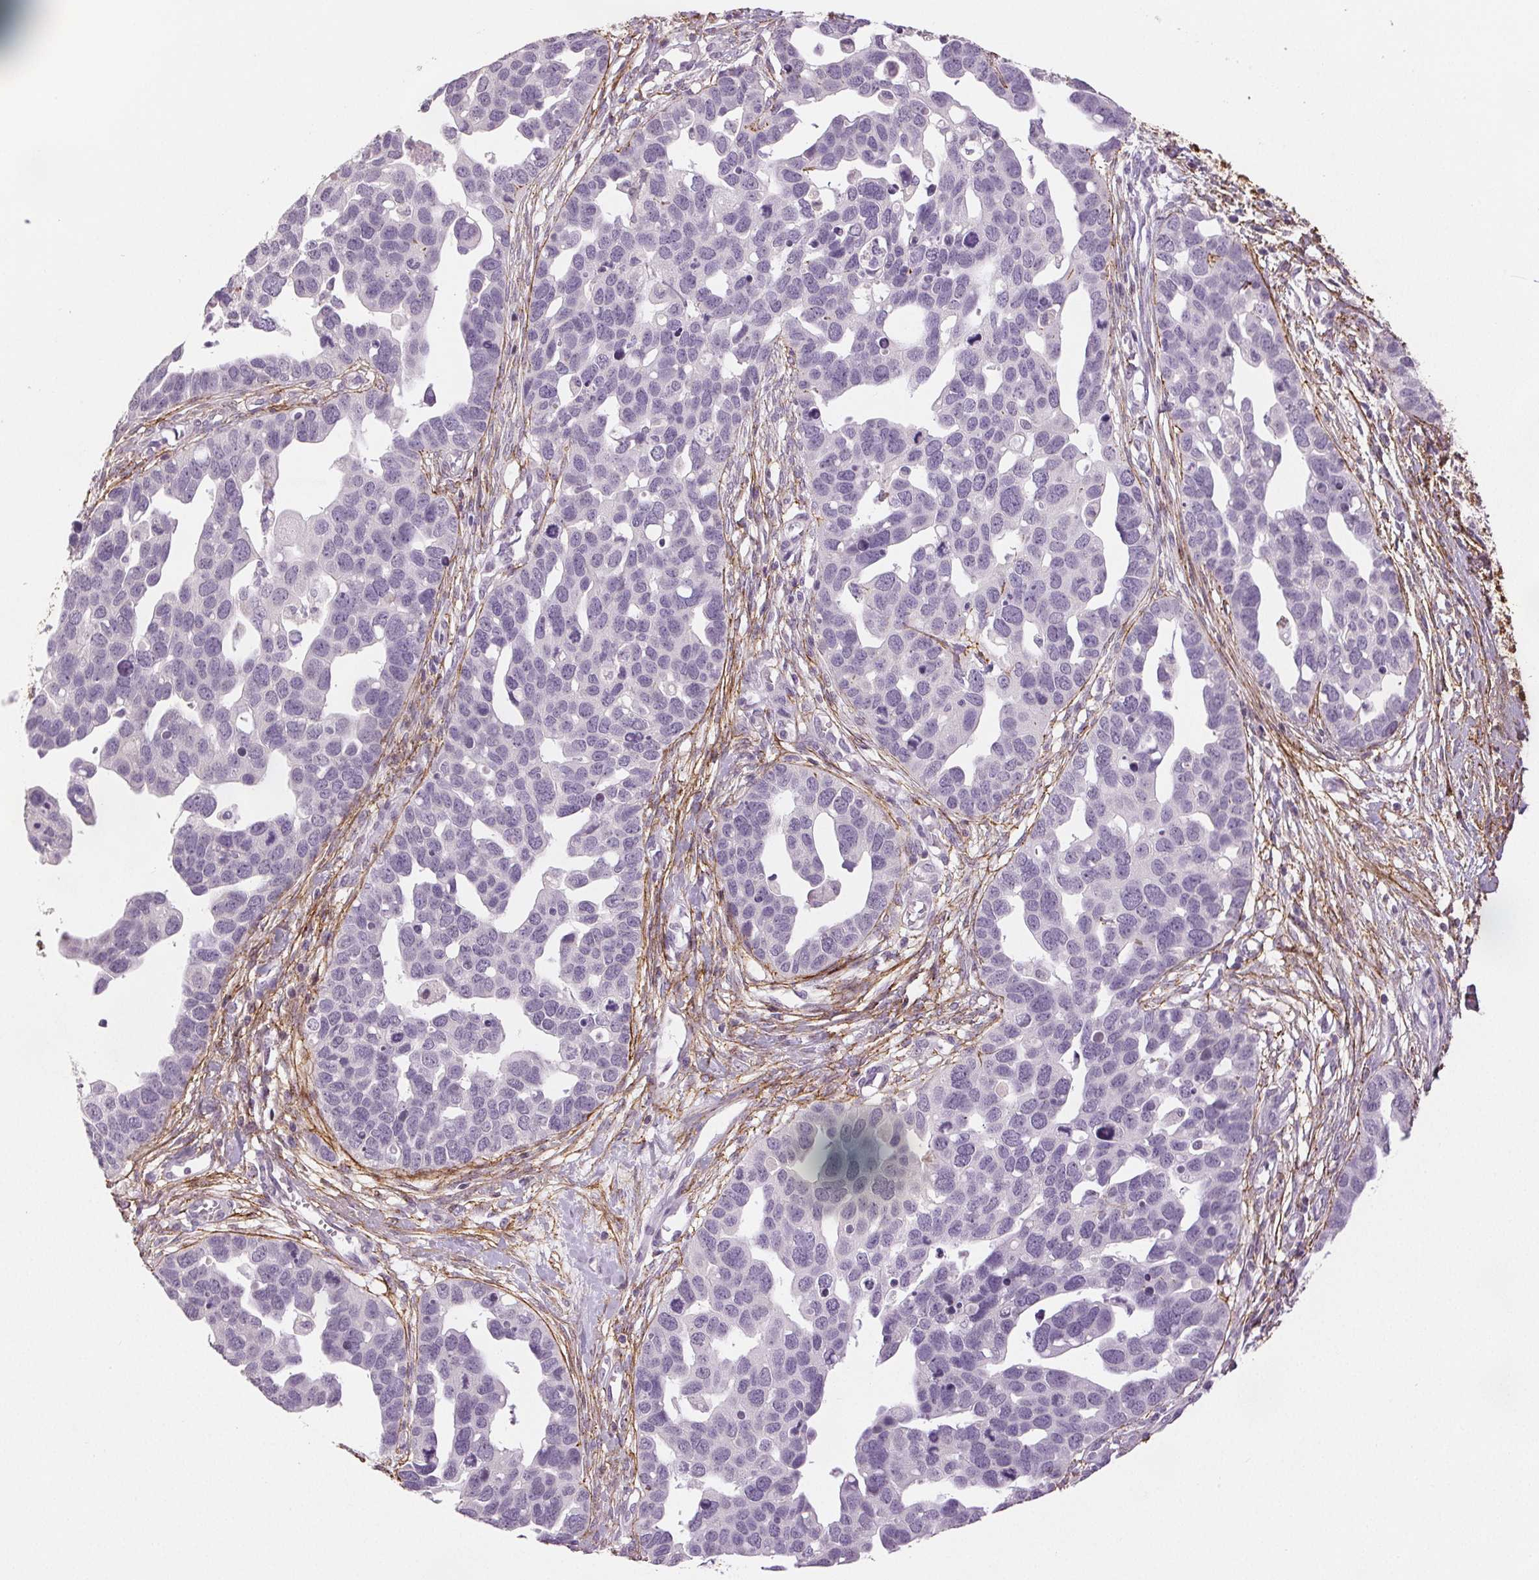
{"staining": {"intensity": "negative", "quantity": "none", "location": "none"}, "tissue": "ovarian cancer", "cell_type": "Tumor cells", "image_type": "cancer", "snomed": [{"axis": "morphology", "description": "Cystadenocarcinoma, serous, NOS"}, {"axis": "topography", "description": "Ovary"}], "caption": "High magnification brightfield microscopy of ovarian cancer stained with DAB (brown) and counterstained with hematoxylin (blue): tumor cells show no significant staining.", "gene": "FBN1", "patient": {"sex": "female", "age": 54}}